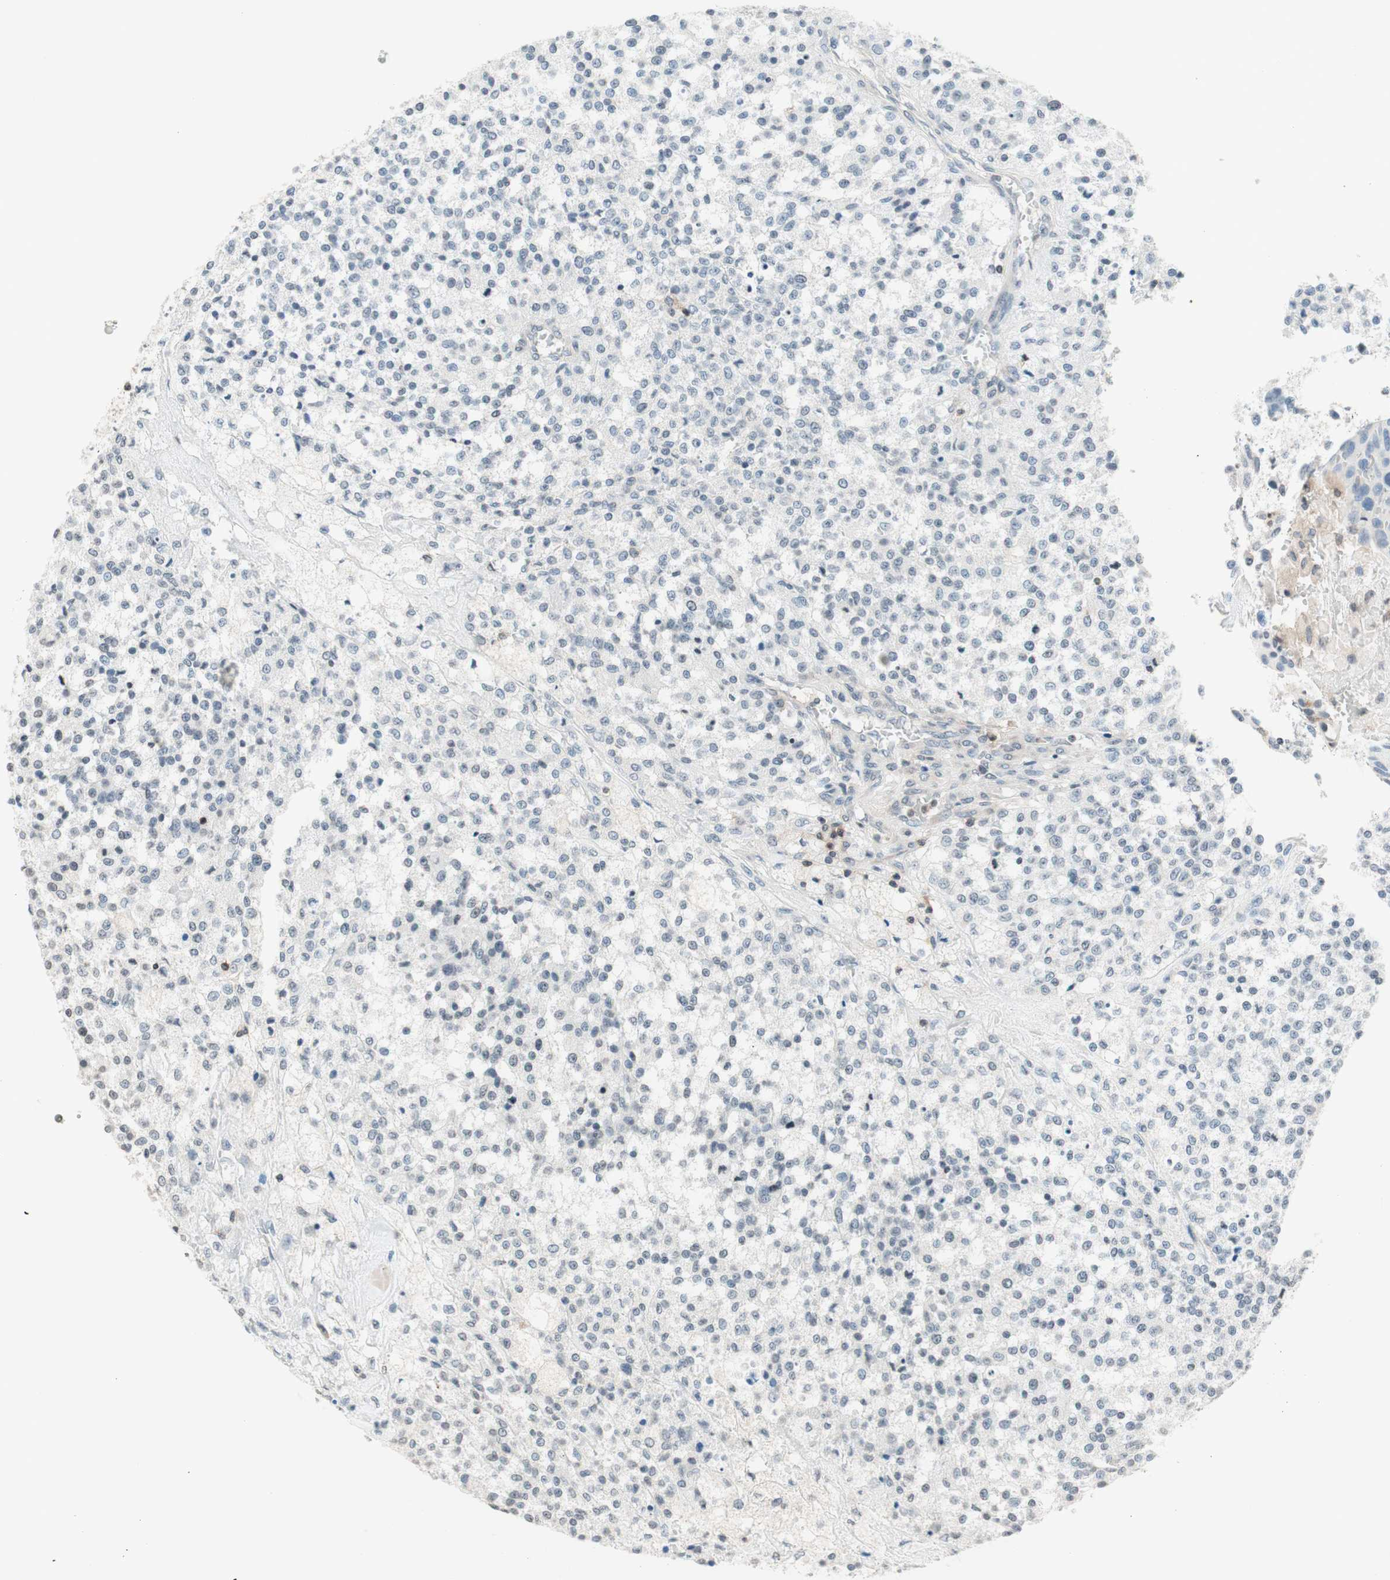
{"staining": {"intensity": "negative", "quantity": "none", "location": "none"}, "tissue": "testis cancer", "cell_type": "Tumor cells", "image_type": "cancer", "snomed": [{"axis": "morphology", "description": "Seminoma, NOS"}, {"axis": "topography", "description": "Testis"}], "caption": "An immunohistochemistry (IHC) histopathology image of testis cancer is shown. There is no staining in tumor cells of testis cancer.", "gene": "WIPF1", "patient": {"sex": "male", "age": 59}}